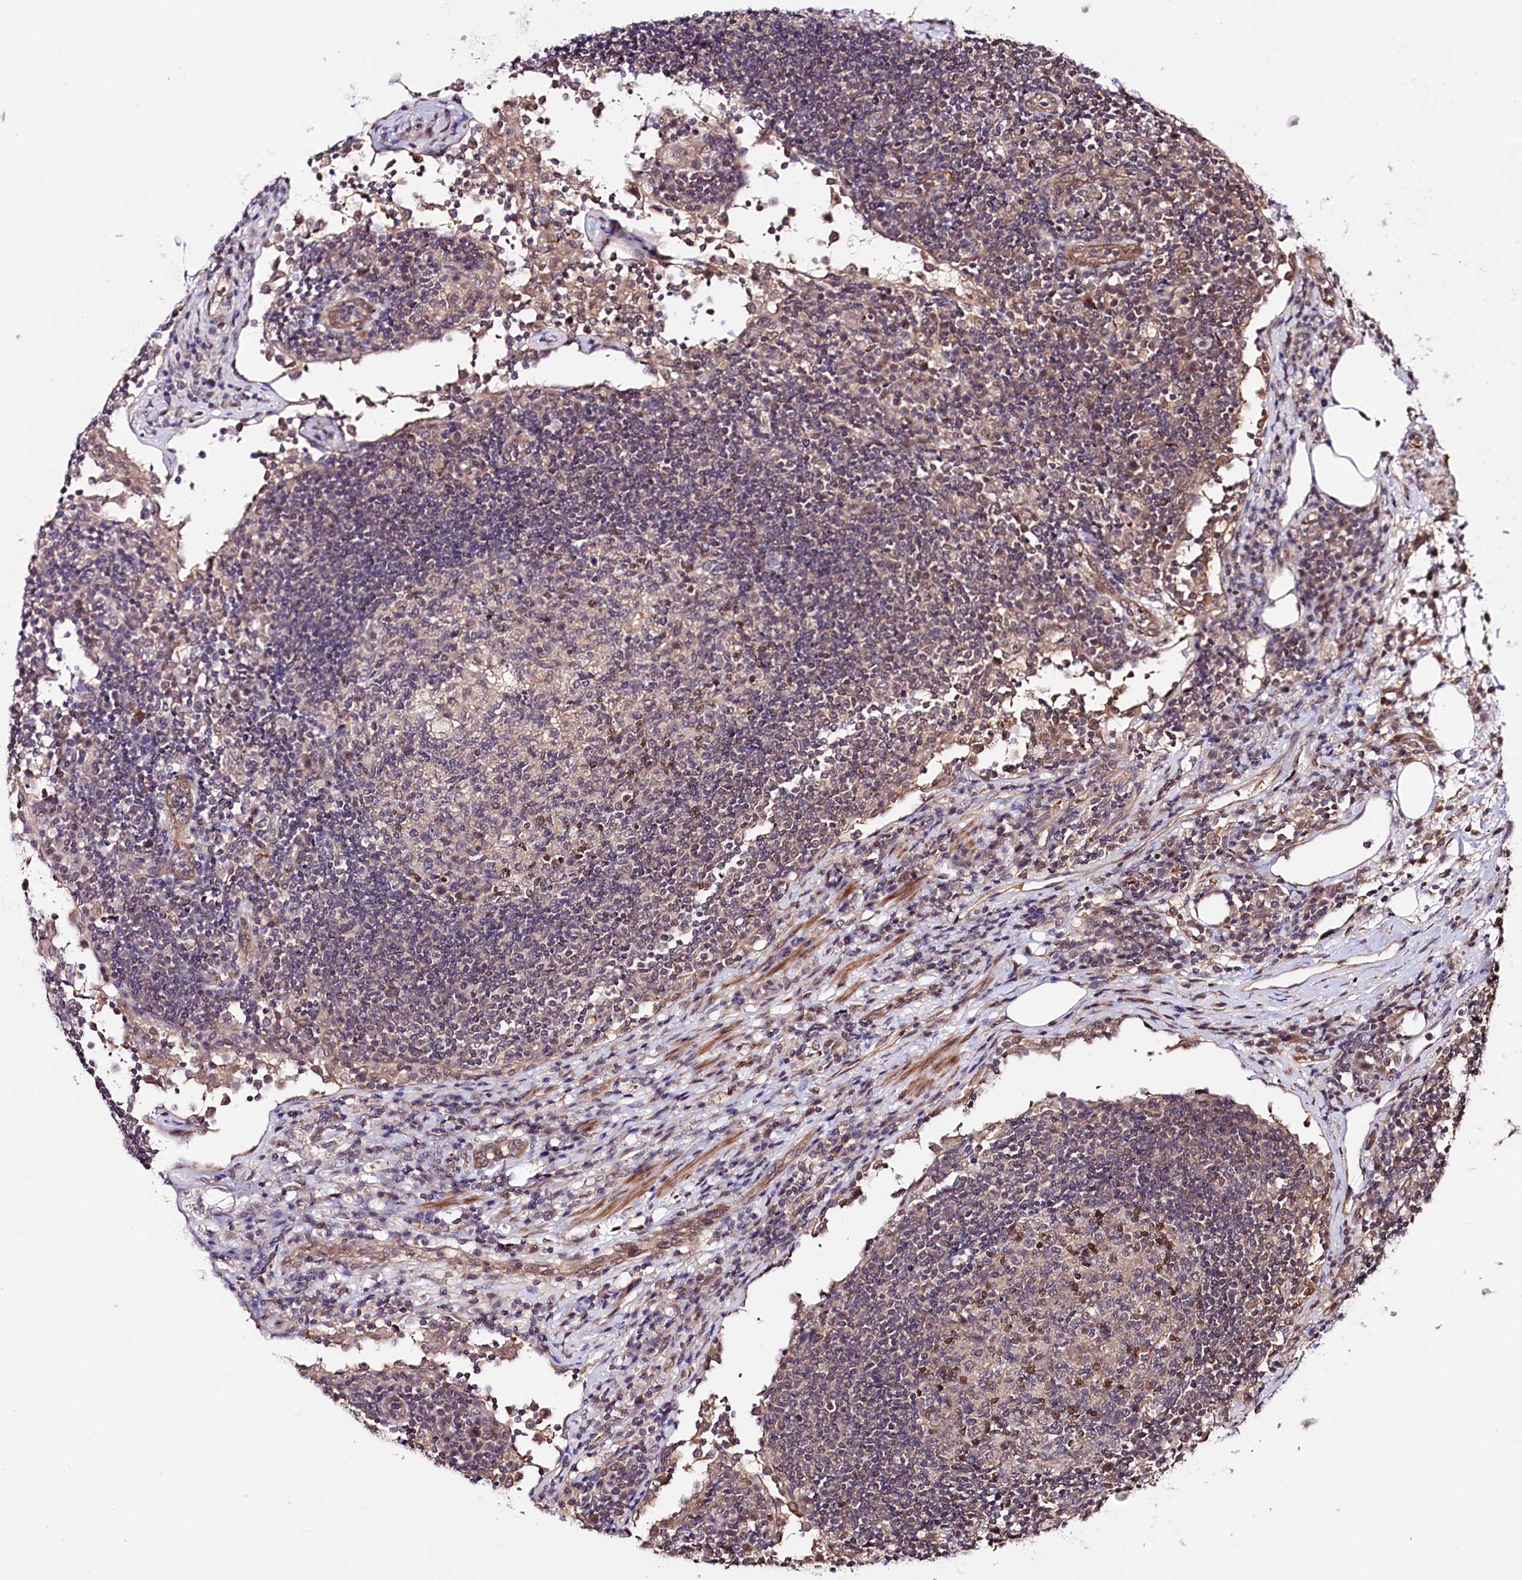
{"staining": {"intensity": "moderate", "quantity": "<25%", "location": "nuclear"}, "tissue": "lymph node", "cell_type": "Germinal center cells", "image_type": "normal", "snomed": [{"axis": "morphology", "description": "Normal tissue, NOS"}, {"axis": "topography", "description": "Lymph node"}], "caption": "Moderate nuclear staining is appreciated in approximately <25% of germinal center cells in normal lymph node. The protein is shown in brown color, while the nuclei are stained blue.", "gene": "TAFAZZIN", "patient": {"sex": "female", "age": 53}}